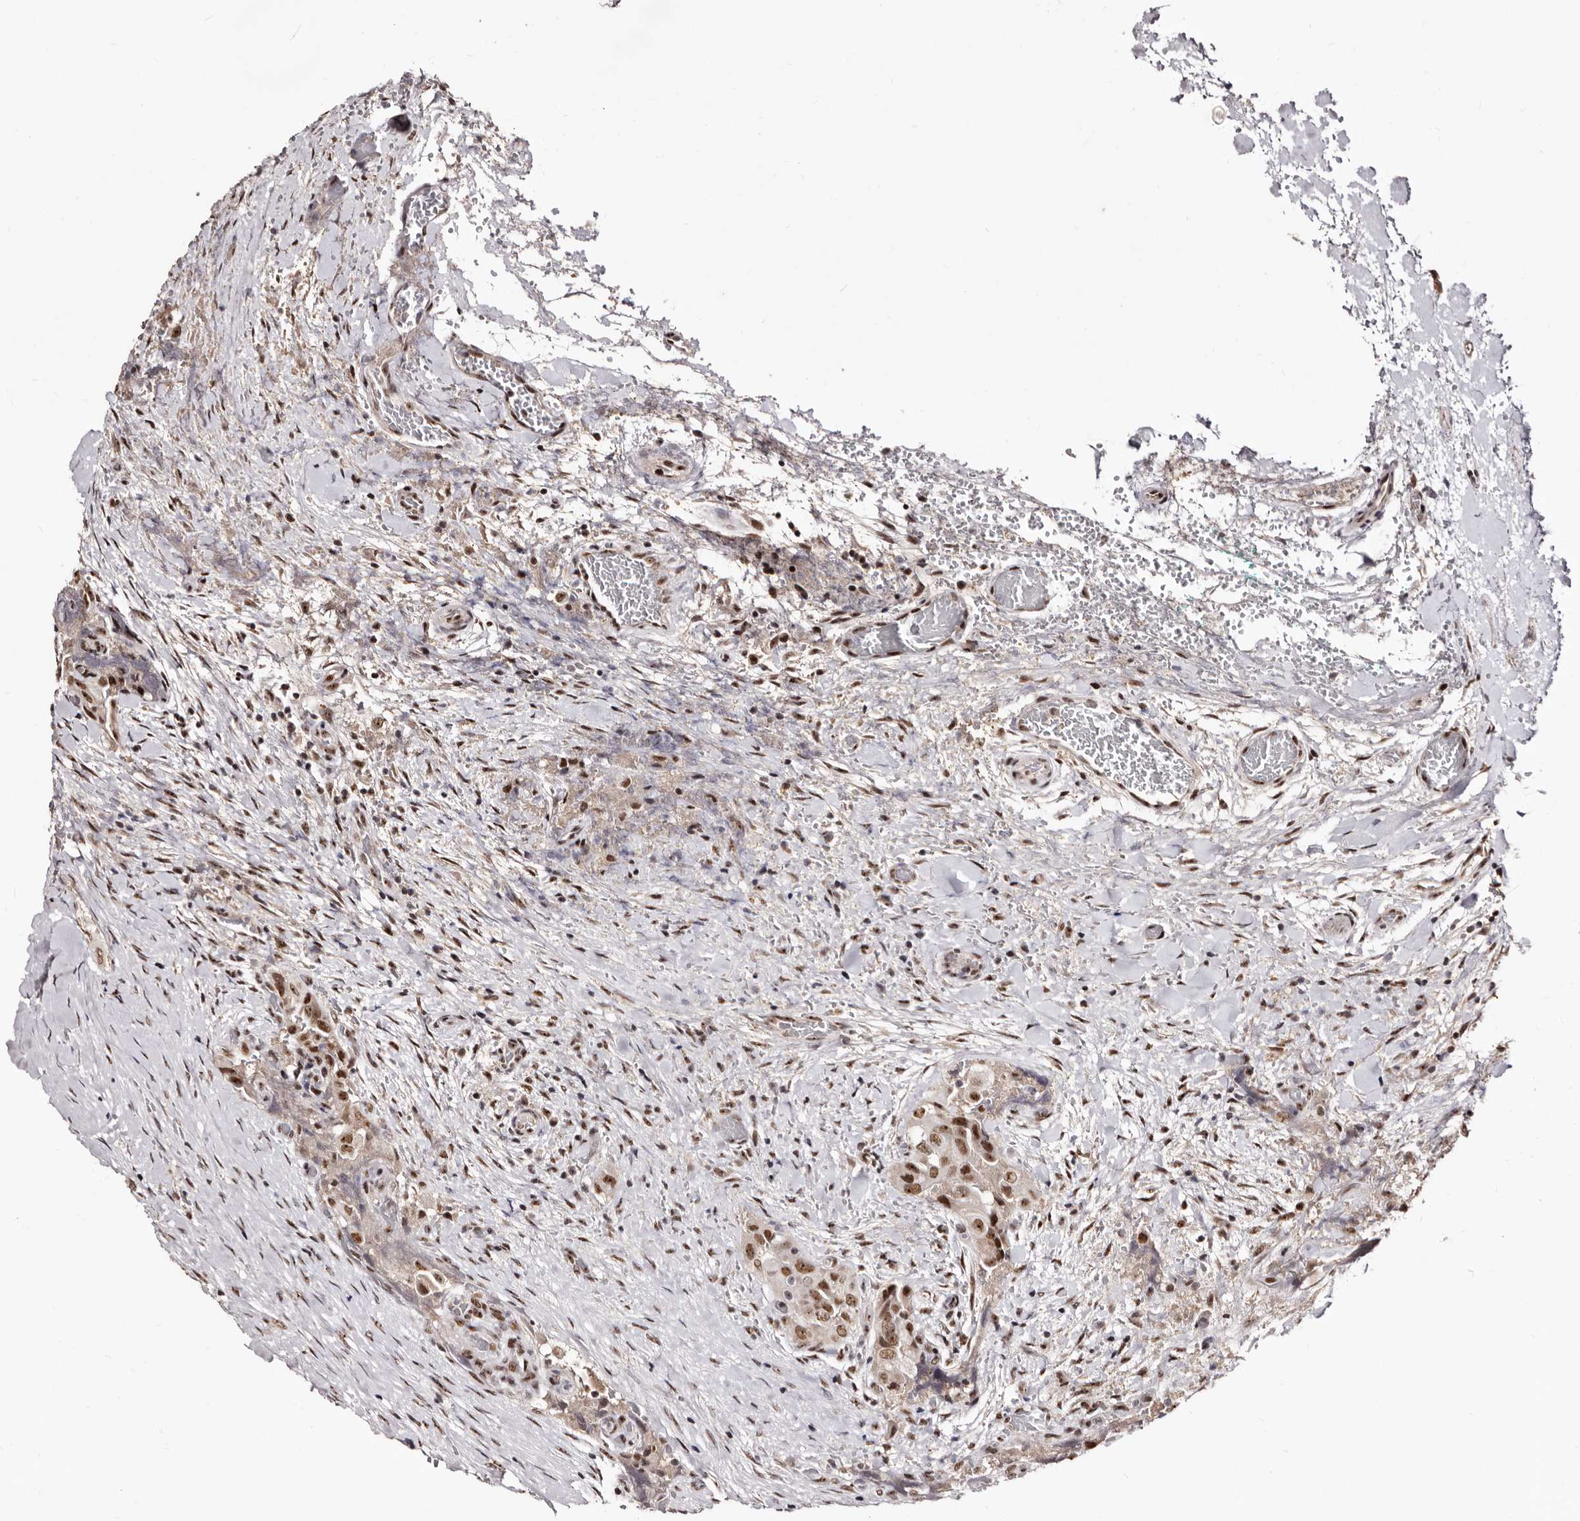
{"staining": {"intensity": "moderate", "quantity": ">75%", "location": "nuclear"}, "tissue": "thyroid cancer", "cell_type": "Tumor cells", "image_type": "cancer", "snomed": [{"axis": "morphology", "description": "Papillary adenocarcinoma, NOS"}, {"axis": "topography", "description": "Thyroid gland"}], "caption": "Moderate nuclear protein positivity is seen in approximately >75% of tumor cells in thyroid cancer. (DAB IHC with brightfield microscopy, high magnification).", "gene": "ANAPC11", "patient": {"sex": "female", "age": 59}}